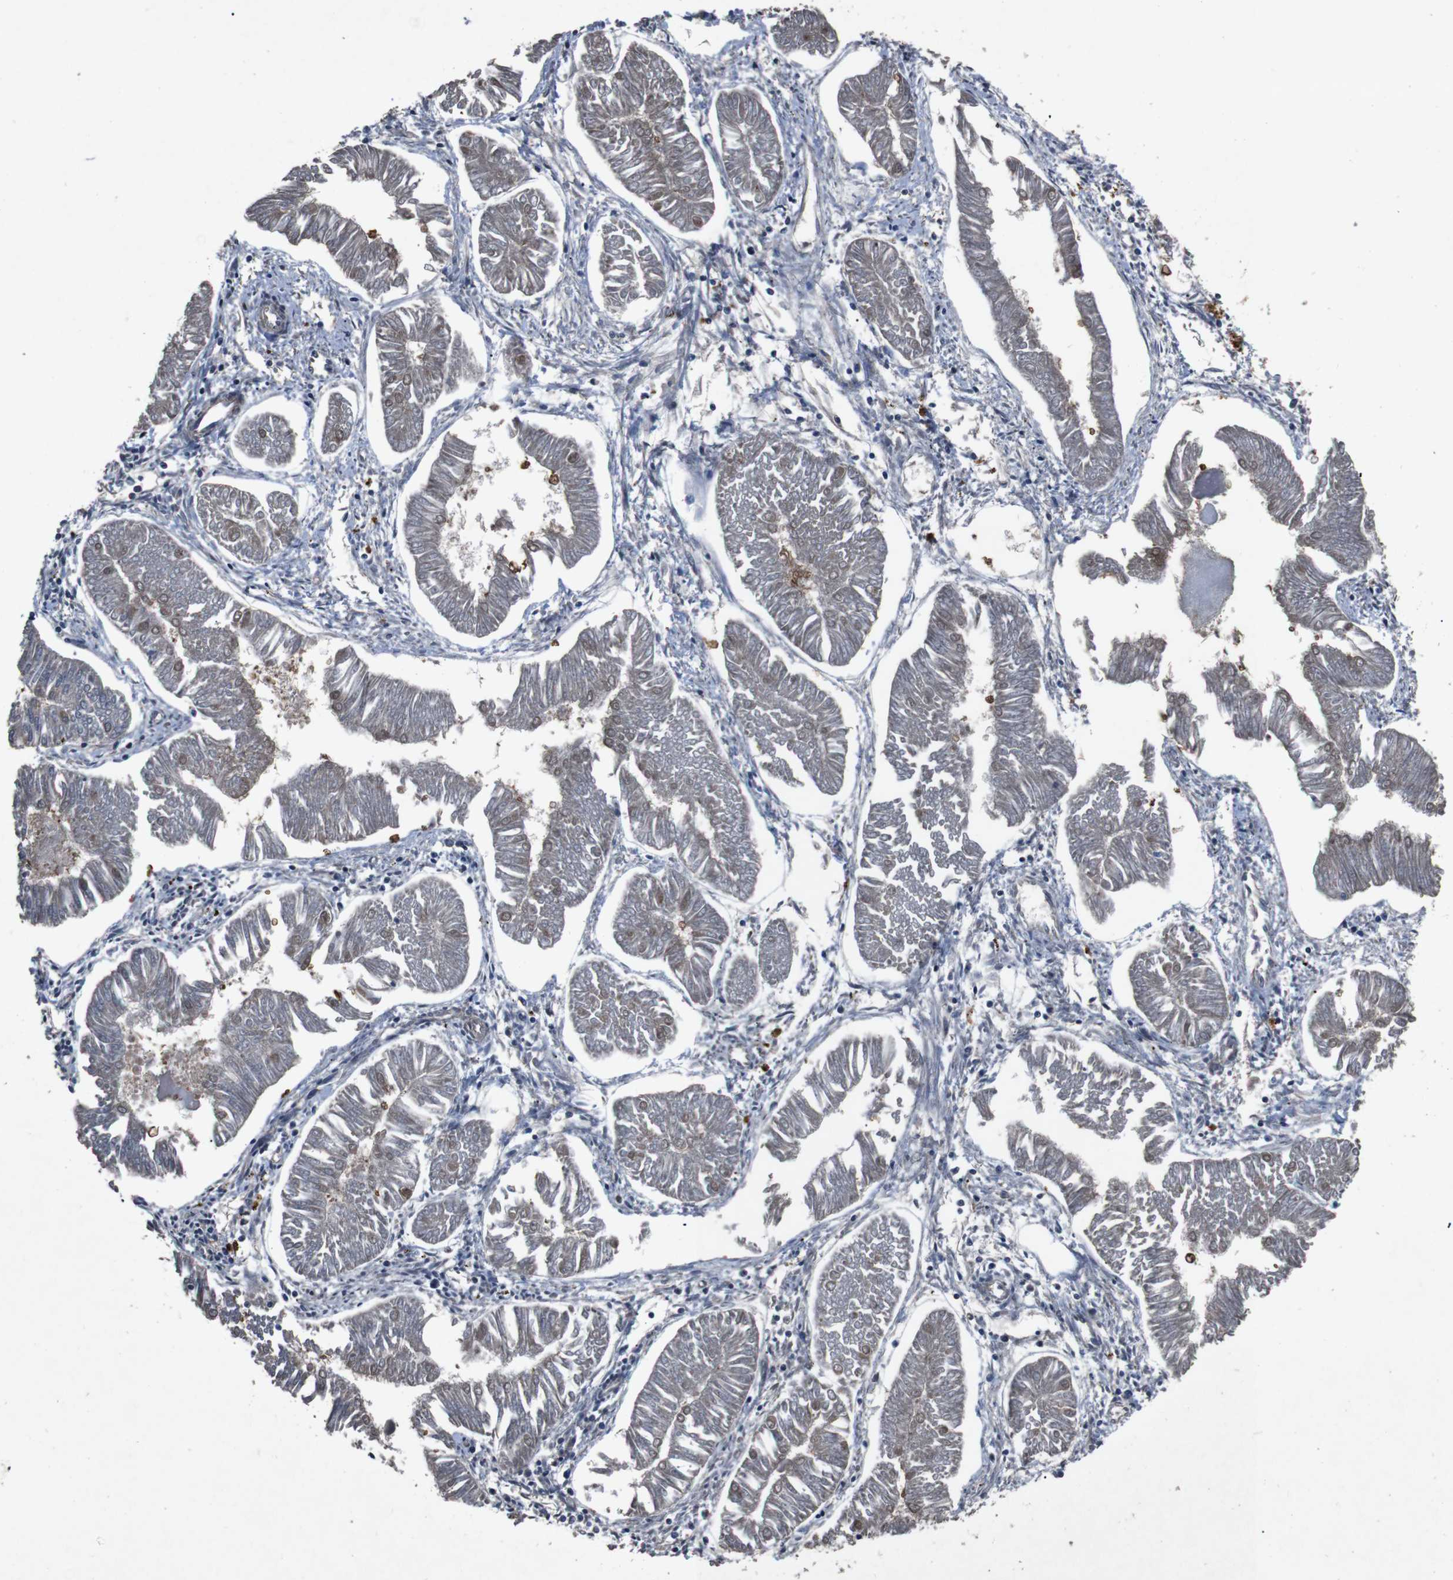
{"staining": {"intensity": "weak", "quantity": "<25%", "location": "cytoplasmic/membranous,nuclear"}, "tissue": "endometrial cancer", "cell_type": "Tumor cells", "image_type": "cancer", "snomed": [{"axis": "morphology", "description": "Adenocarcinoma, NOS"}, {"axis": "topography", "description": "Endometrium"}], "caption": "This is an immunohistochemistry (IHC) image of endometrial adenocarcinoma. There is no staining in tumor cells.", "gene": "SOCS1", "patient": {"sex": "female", "age": 53}}